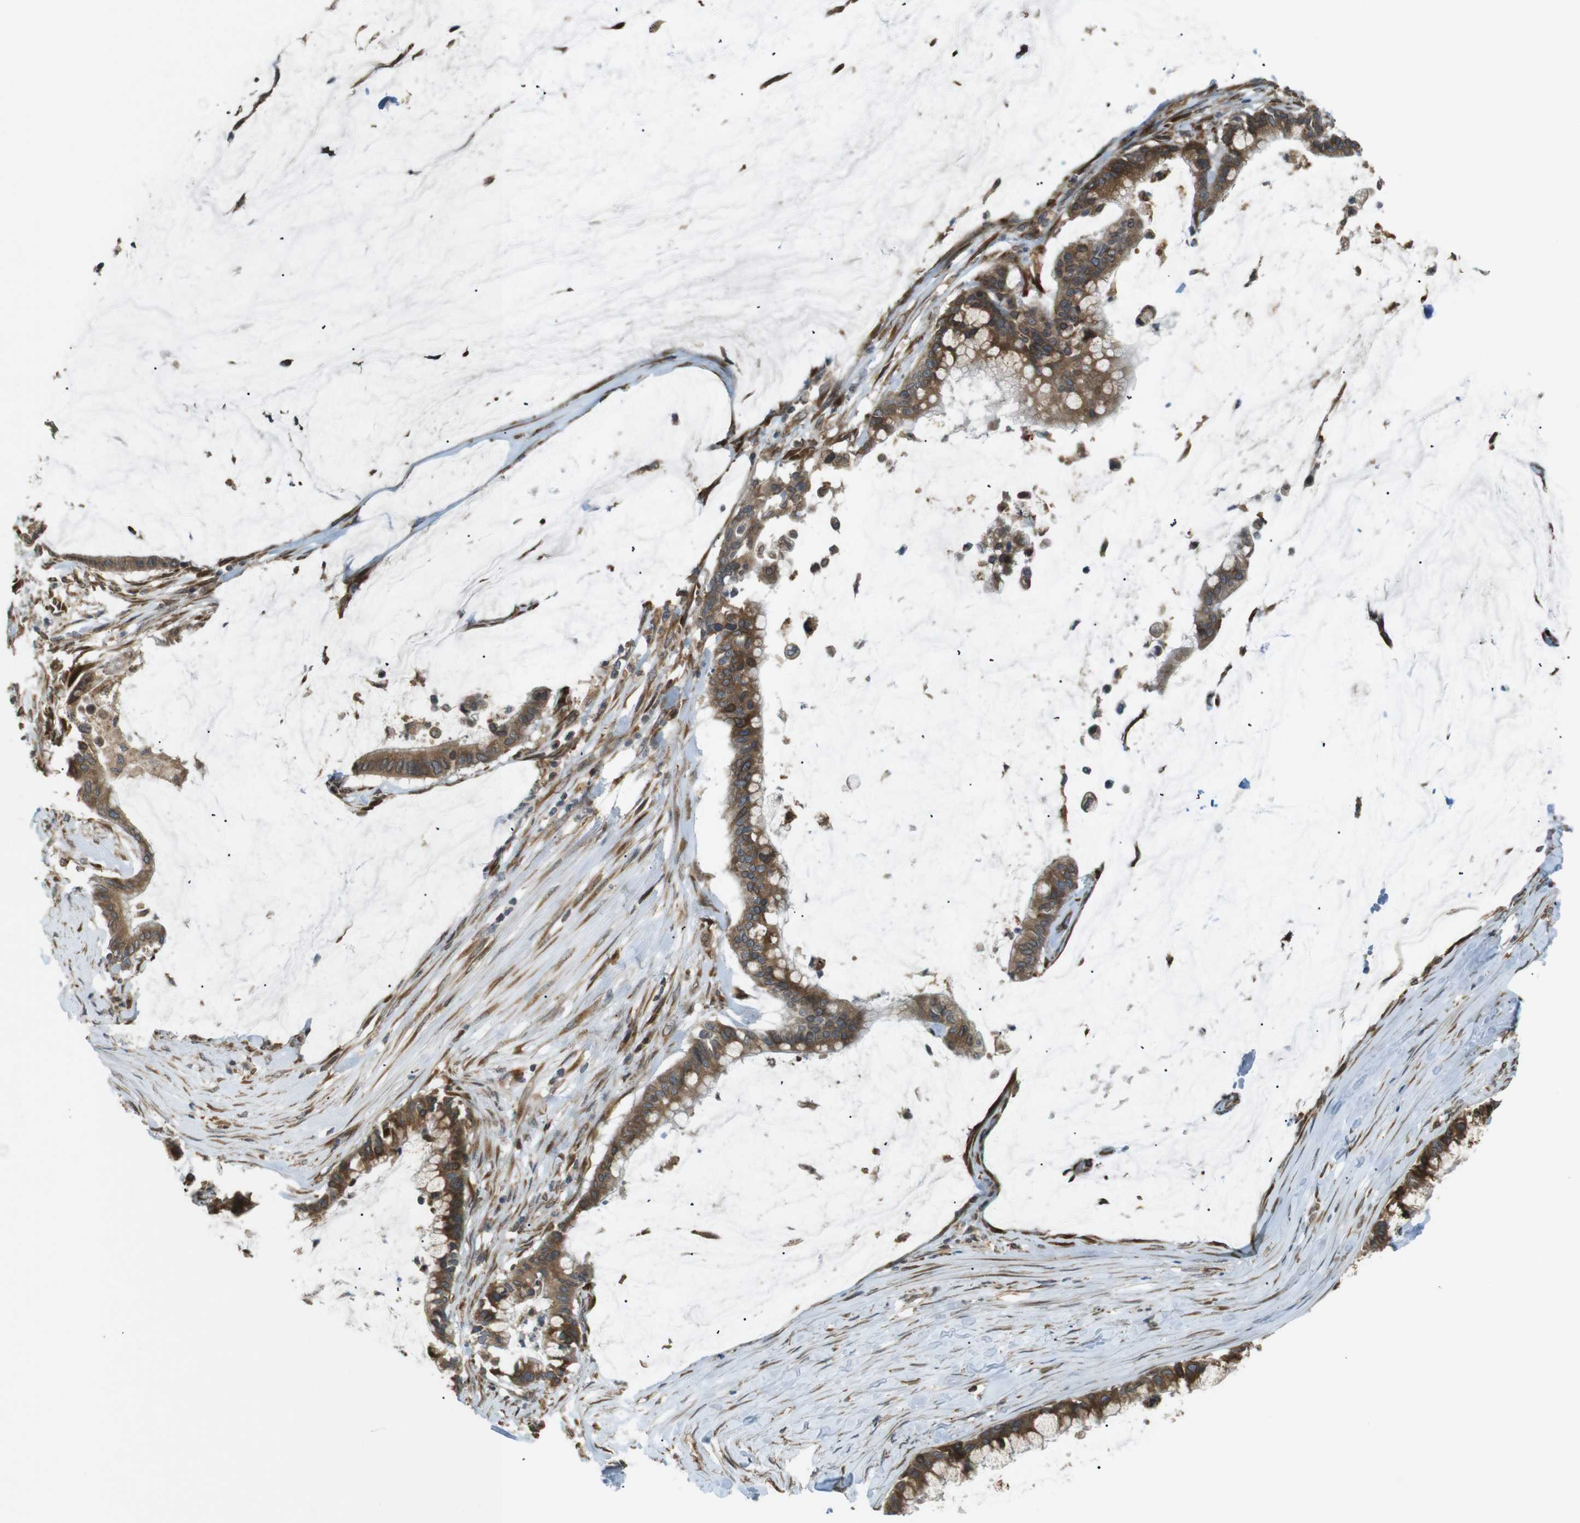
{"staining": {"intensity": "moderate", "quantity": ">75%", "location": "cytoplasmic/membranous"}, "tissue": "pancreatic cancer", "cell_type": "Tumor cells", "image_type": "cancer", "snomed": [{"axis": "morphology", "description": "Adenocarcinoma, NOS"}, {"axis": "topography", "description": "Pancreas"}], "caption": "A brown stain highlights moderate cytoplasmic/membranous positivity of a protein in pancreatic cancer tumor cells.", "gene": "TMED4", "patient": {"sex": "male", "age": 41}}